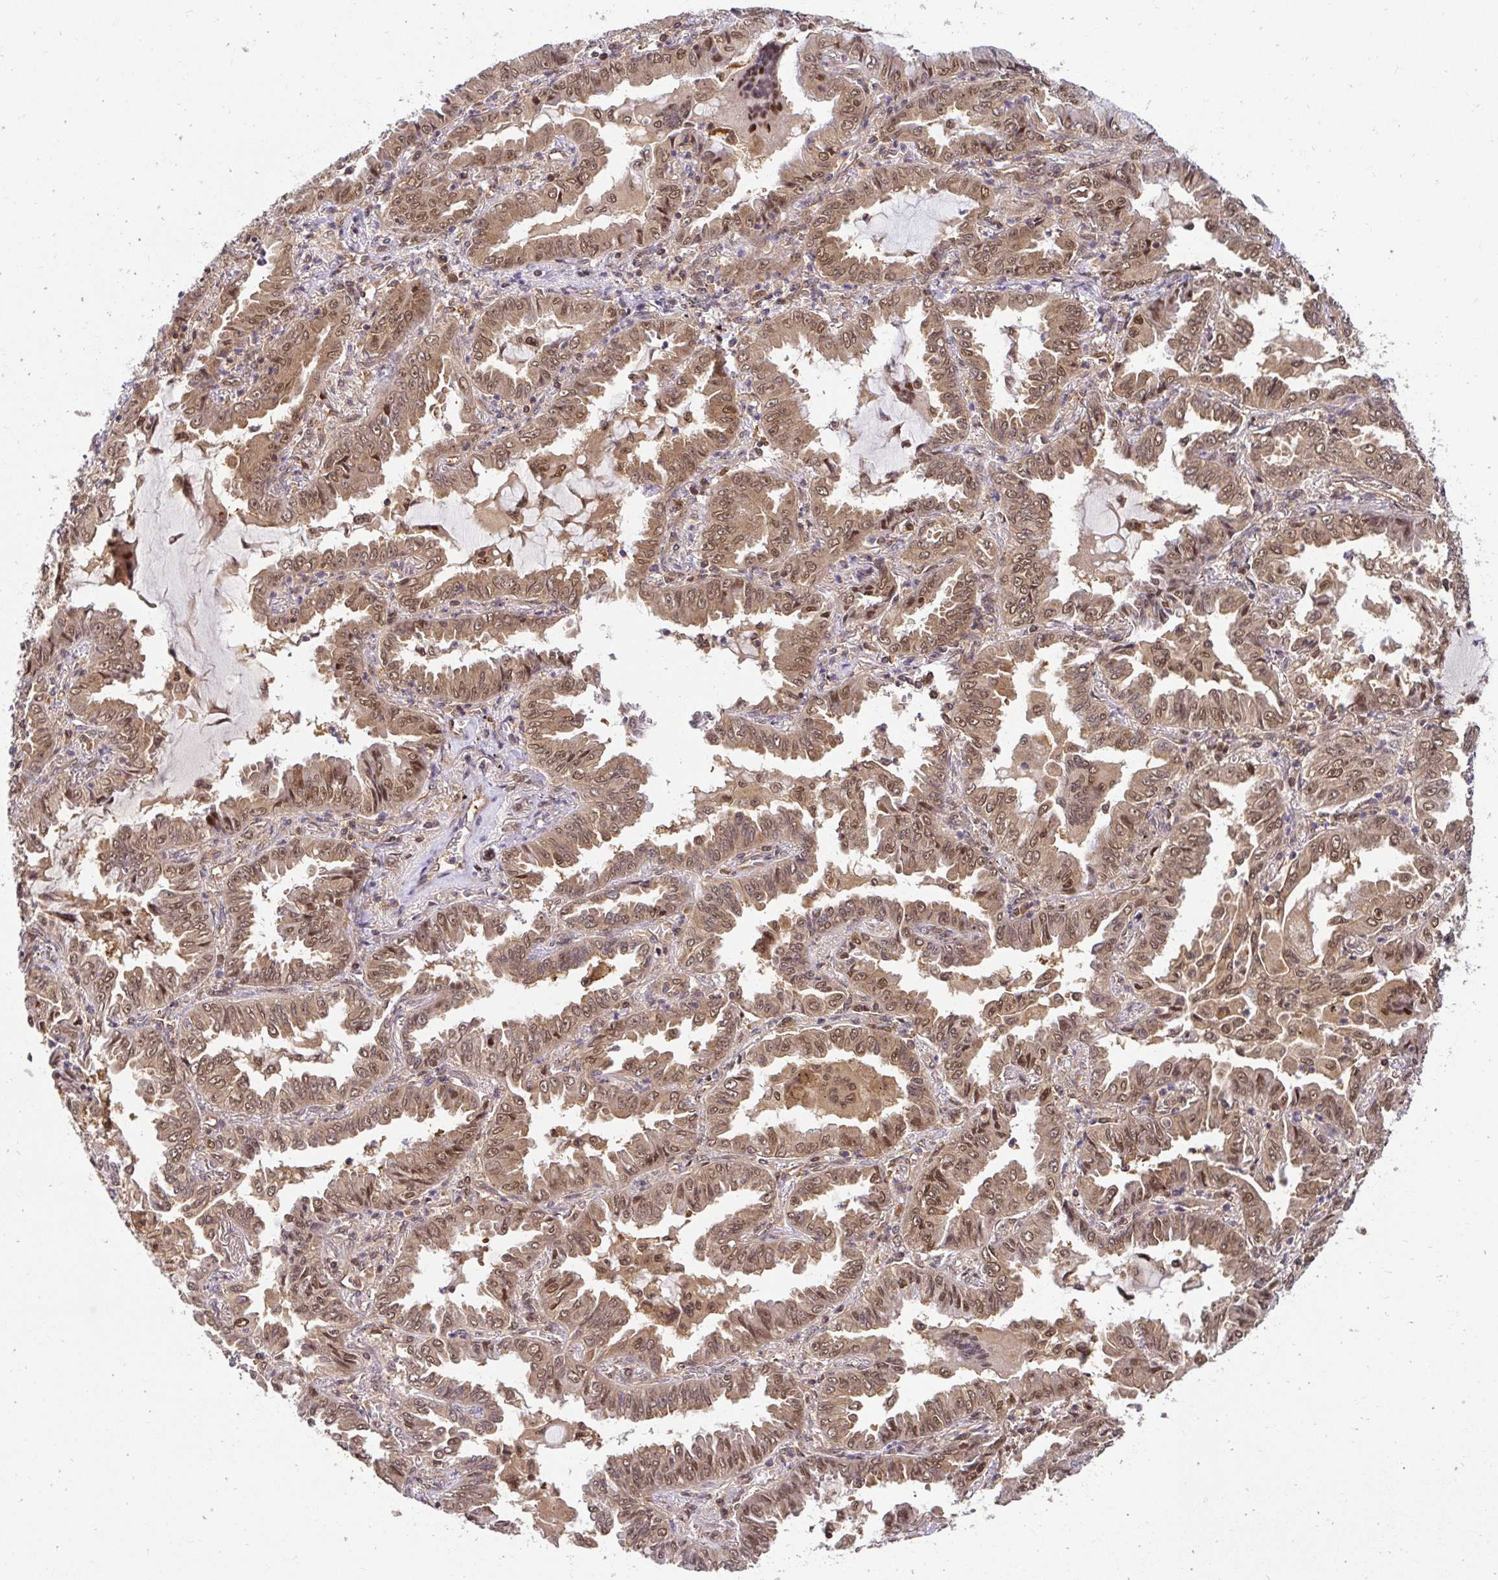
{"staining": {"intensity": "moderate", "quantity": ">75%", "location": "cytoplasmic/membranous,nuclear"}, "tissue": "lung cancer", "cell_type": "Tumor cells", "image_type": "cancer", "snomed": [{"axis": "morphology", "description": "Adenocarcinoma, NOS"}, {"axis": "topography", "description": "Lung"}], "caption": "Immunohistochemistry (DAB) staining of lung cancer (adenocarcinoma) shows moderate cytoplasmic/membranous and nuclear protein expression in approximately >75% of tumor cells.", "gene": "PSMA4", "patient": {"sex": "female", "age": 52}}